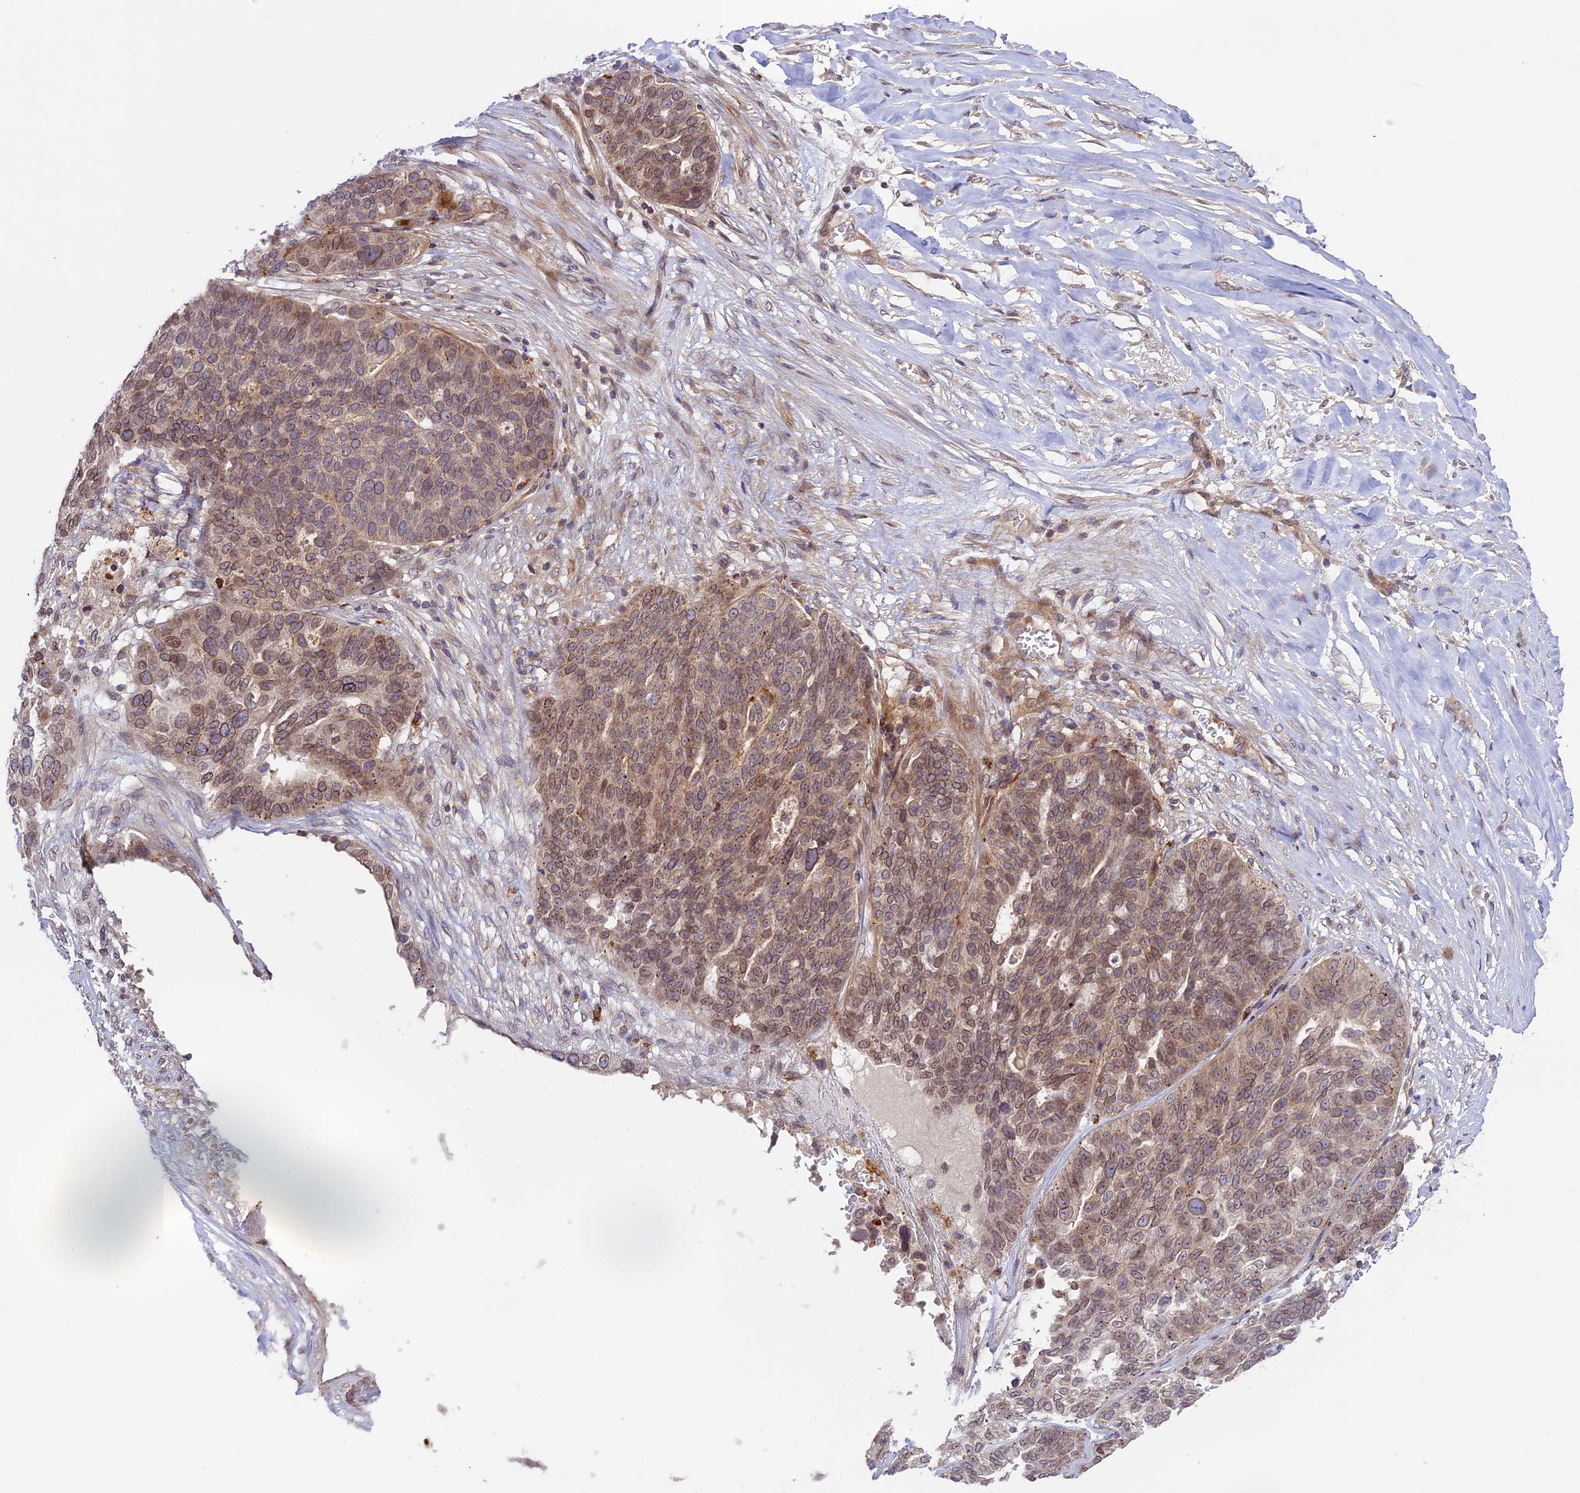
{"staining": {"intensity": "weak", "quantity": ">75%", "location": "cytoplasmic/membranous,nuclear"}, "tissue": "ovarian cancer", "cell_type": "Tumor cells", "image_type": "cancer", "snomed": [{"axis": "morphology", "description": "Cystadenocarcinoma, serous, NOS"}, {"axis": "topography", "description": "Ovary"}], "caption": "Human ovarian cancer stained with a brown dye shows weak cytoplasmic/membranous and nuclear positive expression in approximately >75% of tumor cells.", "gene": "DGKH", "patient": {"sex": "female", "age": 59}}